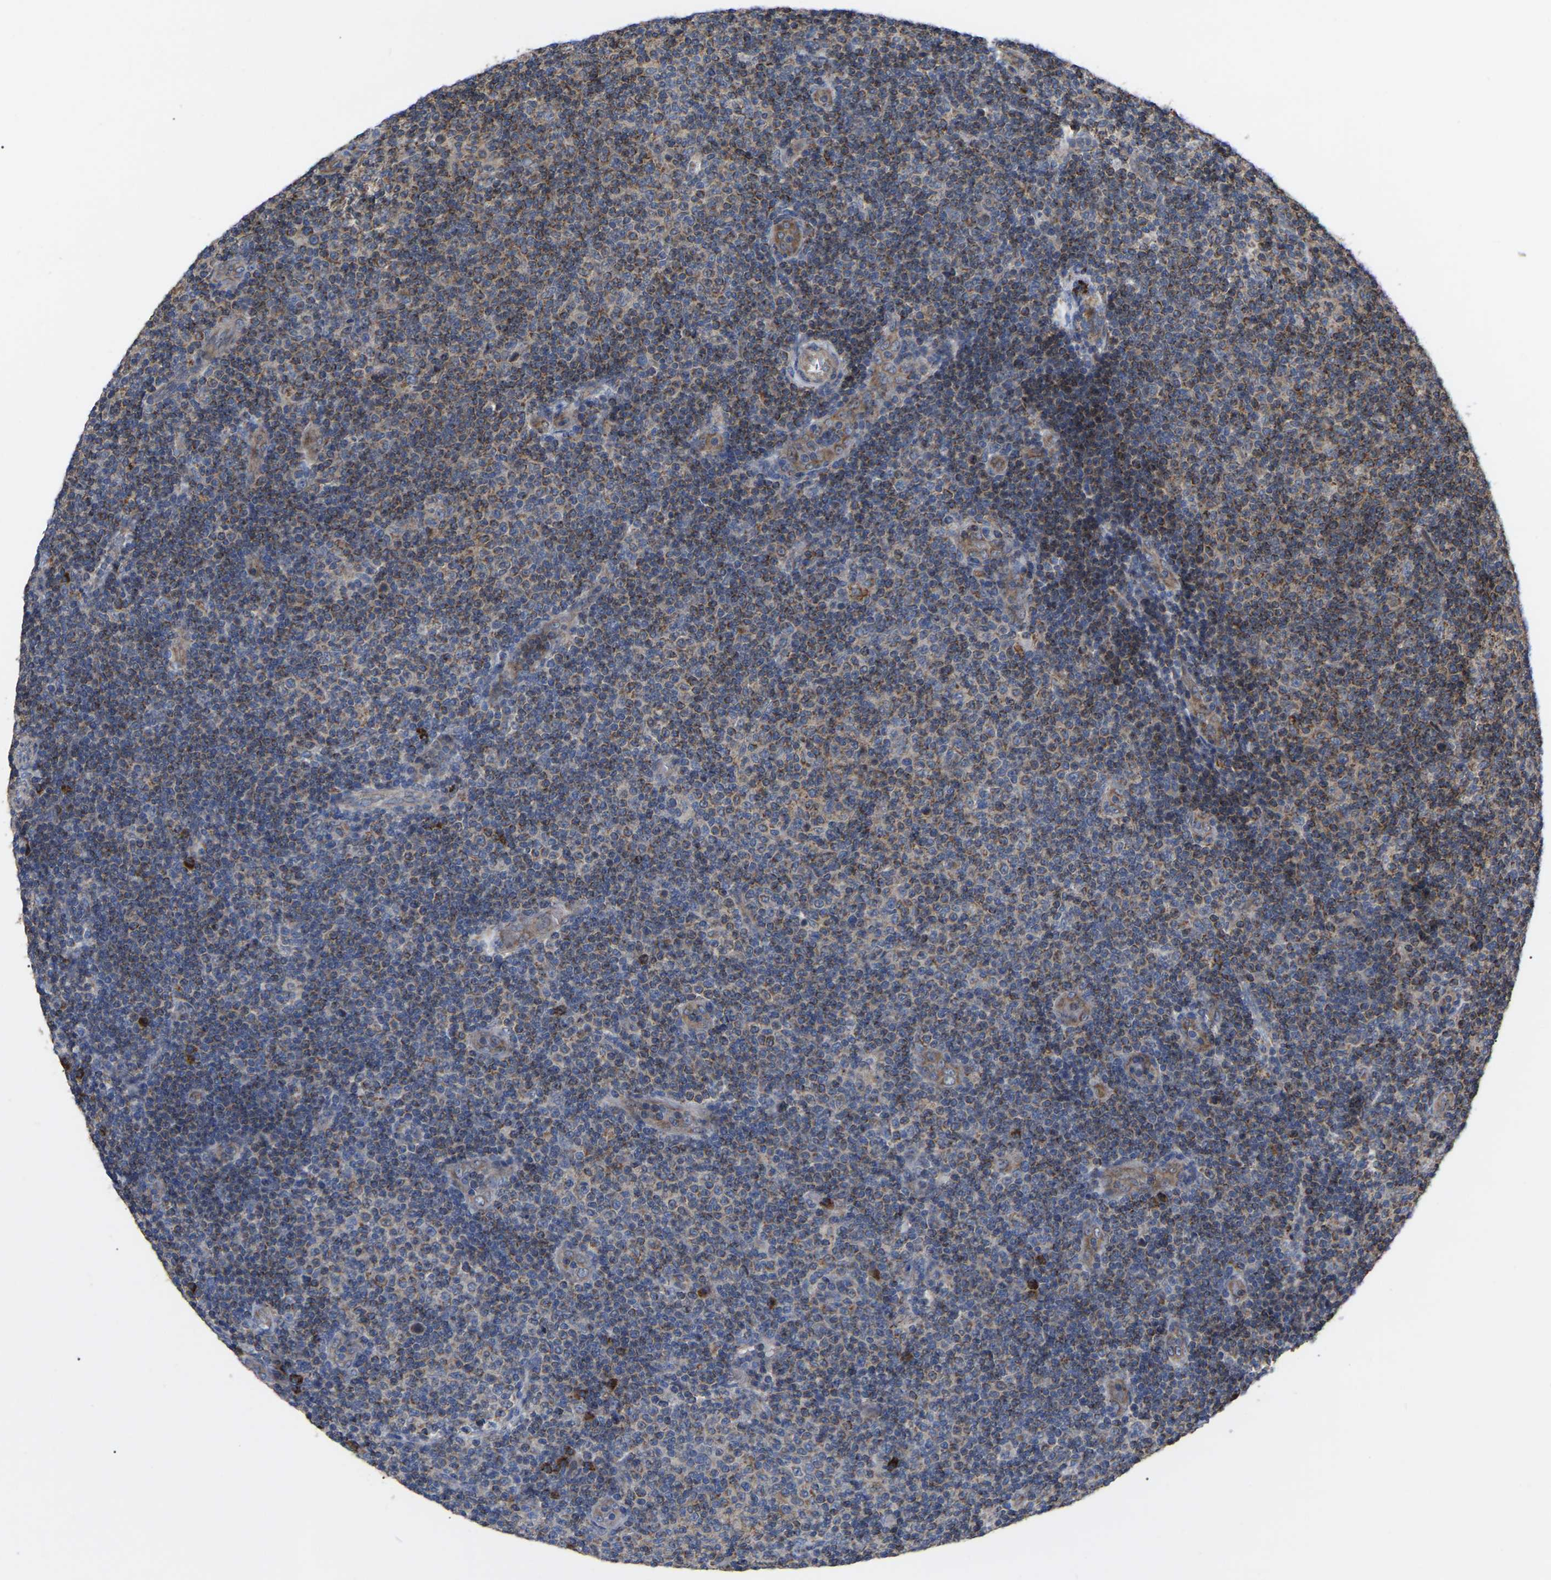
{"staining": {"intensity": "weak", "quantity": "25%-75%", "location": "cytoplasmic/membranous"}, "tissue": "lymphoma", "cell_type": "Tumor cells", "image_type": "cancer", "snomed": [{"axis": "morphology", "description": "Malignant lymphoma, non-Hodgkin's type, Low grade"}, {"axis": "topography", "description": "Lymph node"}], "caption": "Weak cytoplasmic/membranous staining is present in approximately 25%-75% of tumor cells in low-grade malignant lymphoma, non-Hodgkin's type.", "gene": "GCC1", "patient": {"sex": "male", "age": 83}}